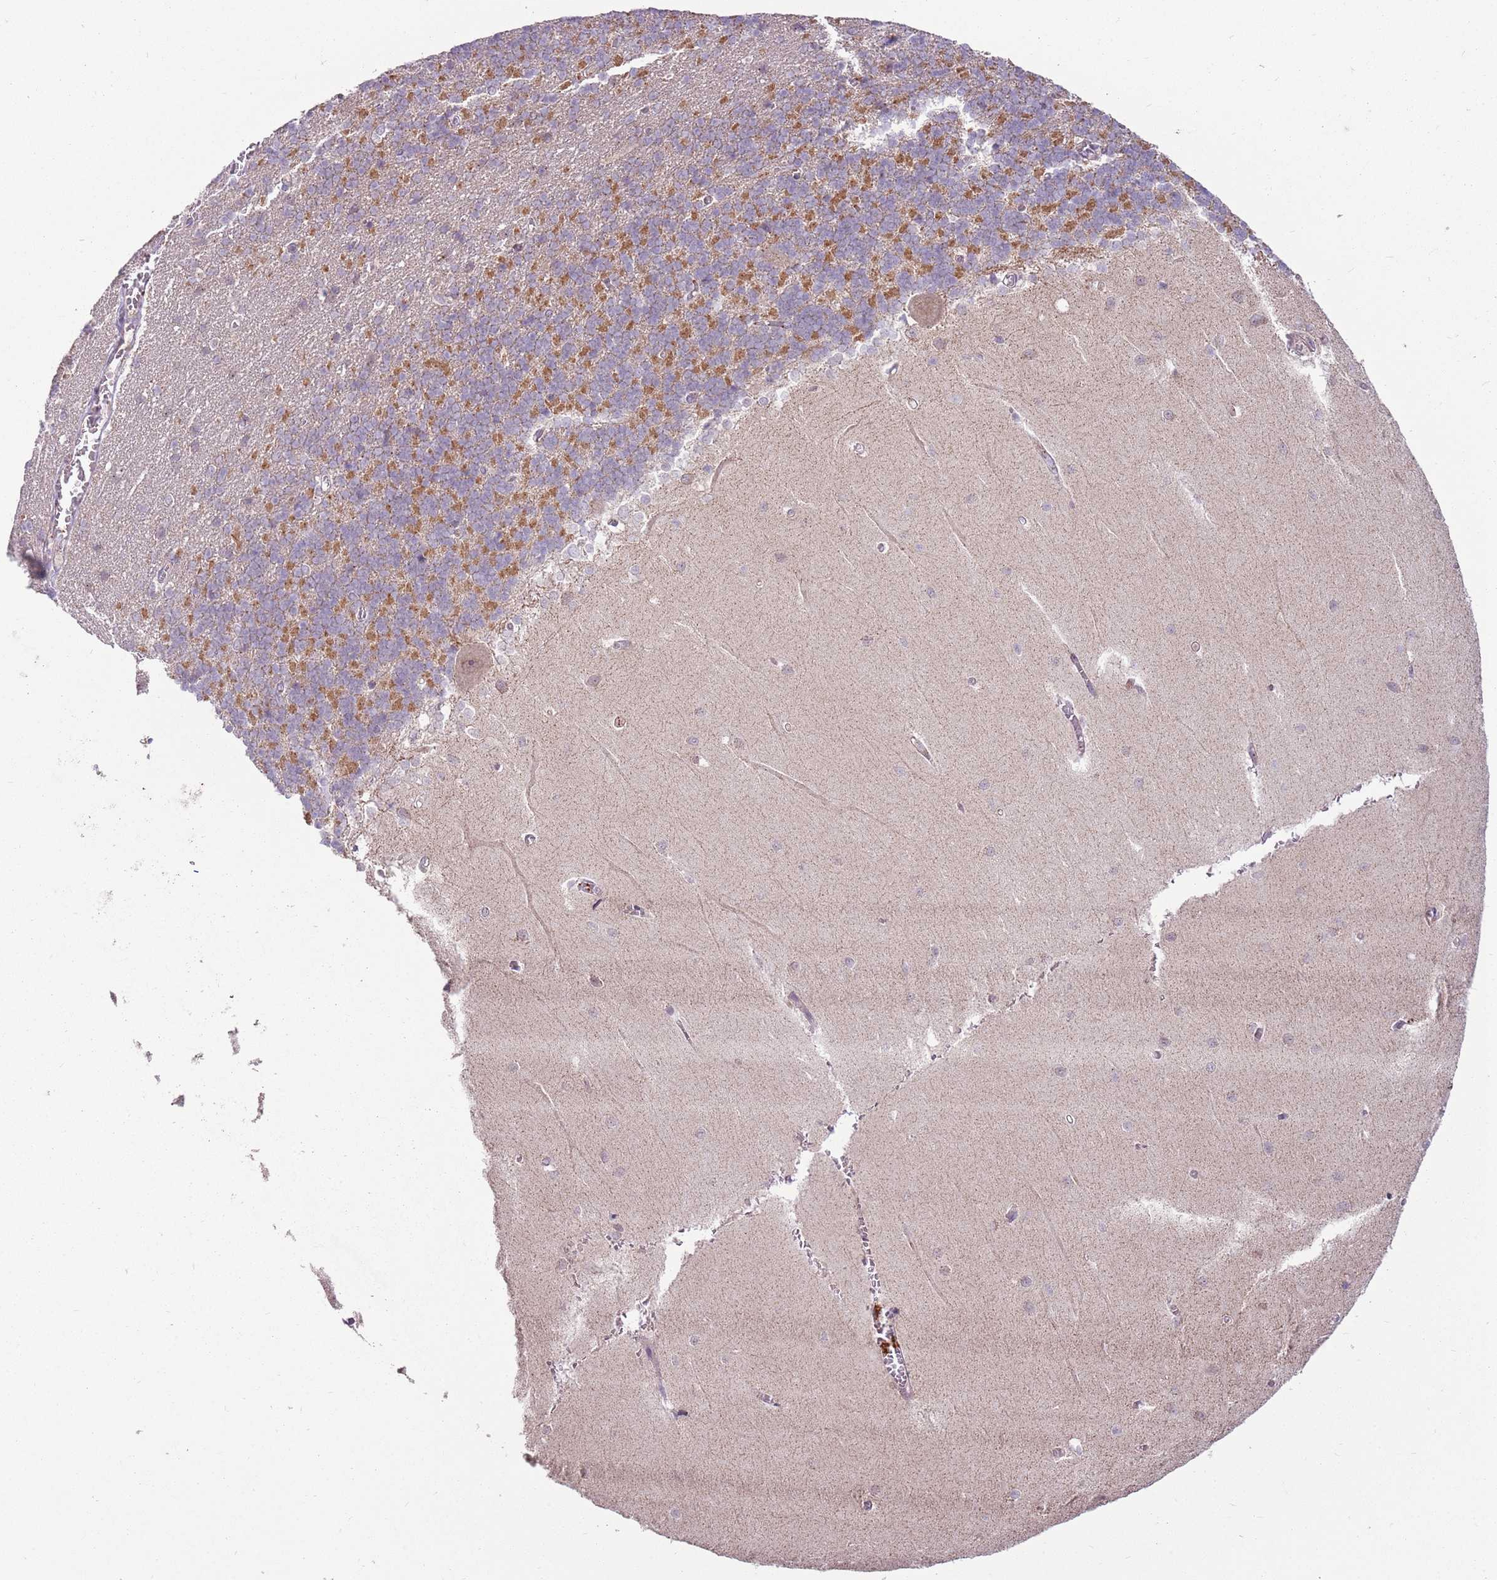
{"staining": {"intensity": "moderate", "quantity": "<25%", "location": "cytoplasmic/membranous"}, "tissue": "cerebellum", "cell_type": "Cells in granular layer", "image_type": "normal", "snomed": [{"axis": "morphology", "description": "Normal tissue, NOS"}, {"axis": "topography", "description": "Cerebellum"}], "caption": "A low amount of moderate cytoplasmic/membranous staining is appreciated in about <25% of cells in granular layer in unremarkable cerebellum.", "gene": "SPATA31D1", "patient": {"sex": "male", "age": 37}}